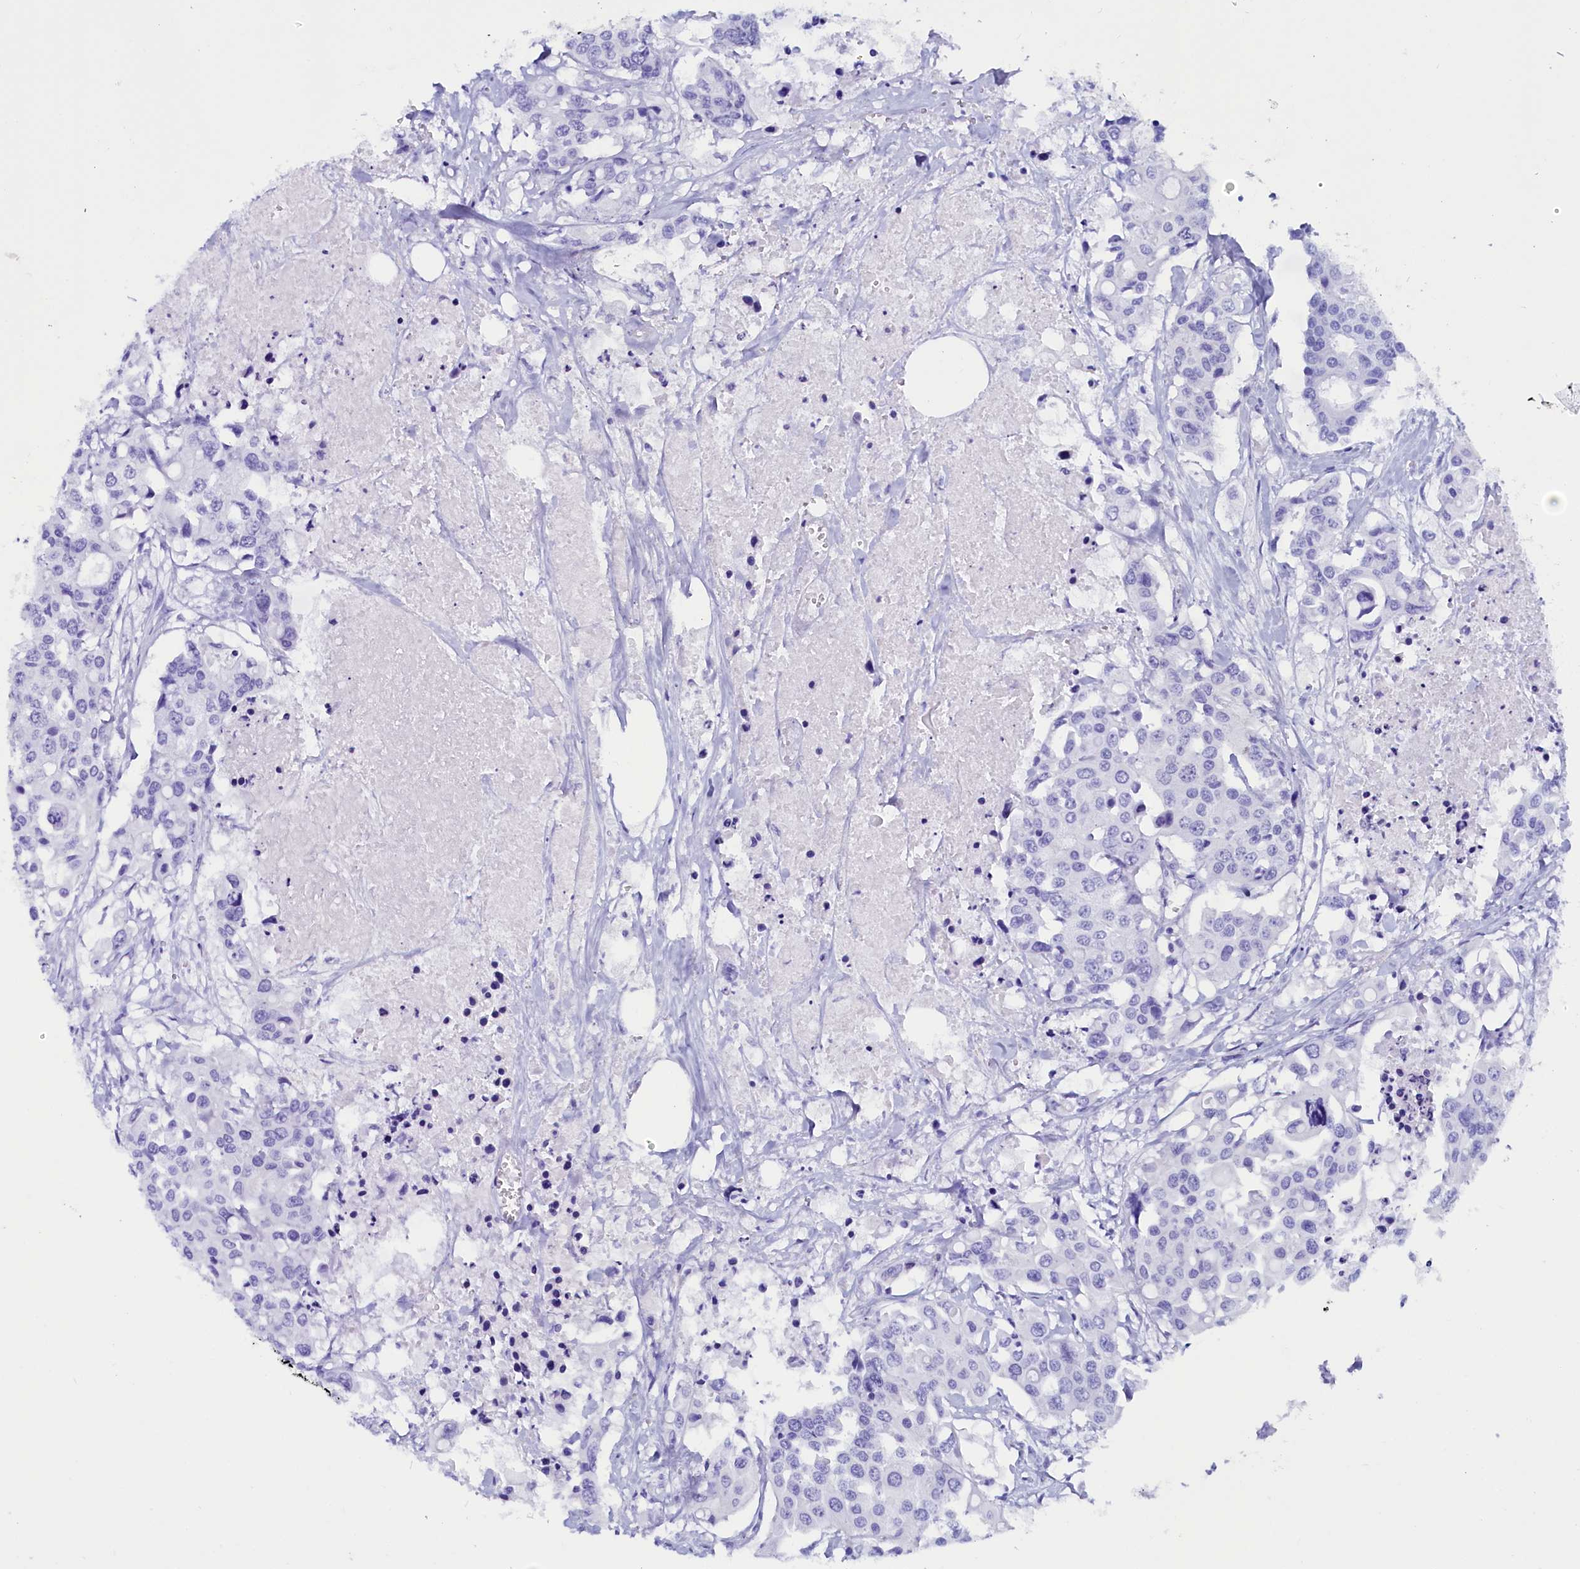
{"staining": {"intensity": "negative", "quantity": "none", "location": "none"}, "tissue": "colorectal cancer", "cell_type": "Tumor cells", "image_type": "cancer", "snomed": [{"axis": "morphology", "description": "Adenocarcinoma, NOS"}, {"axis": "topography", "description": "Colon"}], "caption": "DAB immunohistochemical staining of human colorectal cancer (adenocarcinoma) demonstrates no significant staining in tumor cells.", "gene": "ANKRD29", "patient": {"sex": "male", "age": 77}}